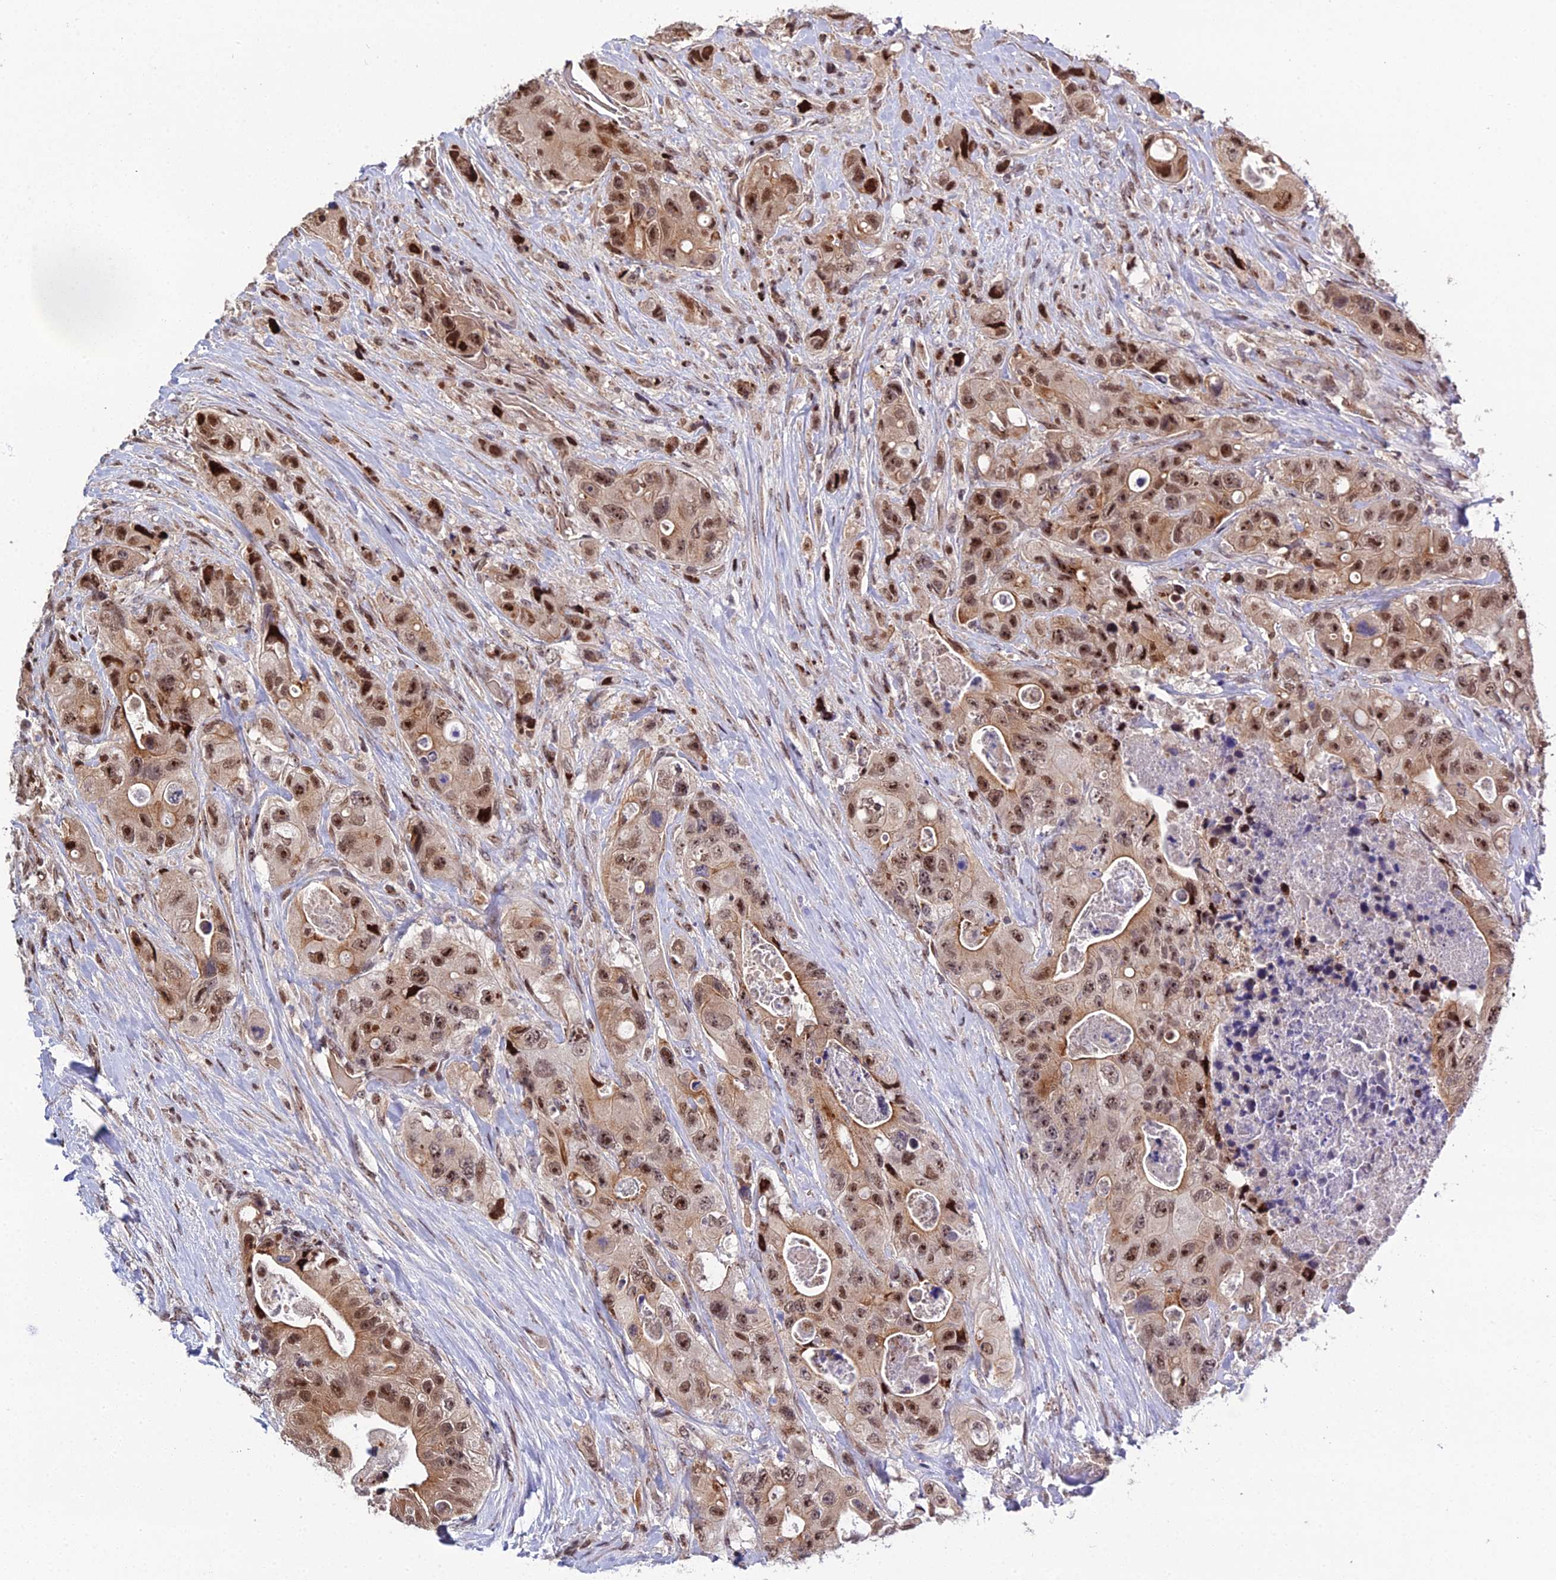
{"staining": {"intensity": "moderate", "quantity": ">75%", "location": "nuclear"}, "tissue": "colorectal cancer", "cell_type": "Tumor cells", "image_type": "cancer", "snomed": [{"axis": "morphology", "description": "Adenocarcinoma, NOS"}, {"axis": "topography", "description": "Colon"}], "caption": "Tumor cells reveal moderate nuclear positivity in about >75% of cells in colorectal cancer (adenocarcinoma).", "gene": "ARL2", "patient": {"sex": "female", "age": 46}}